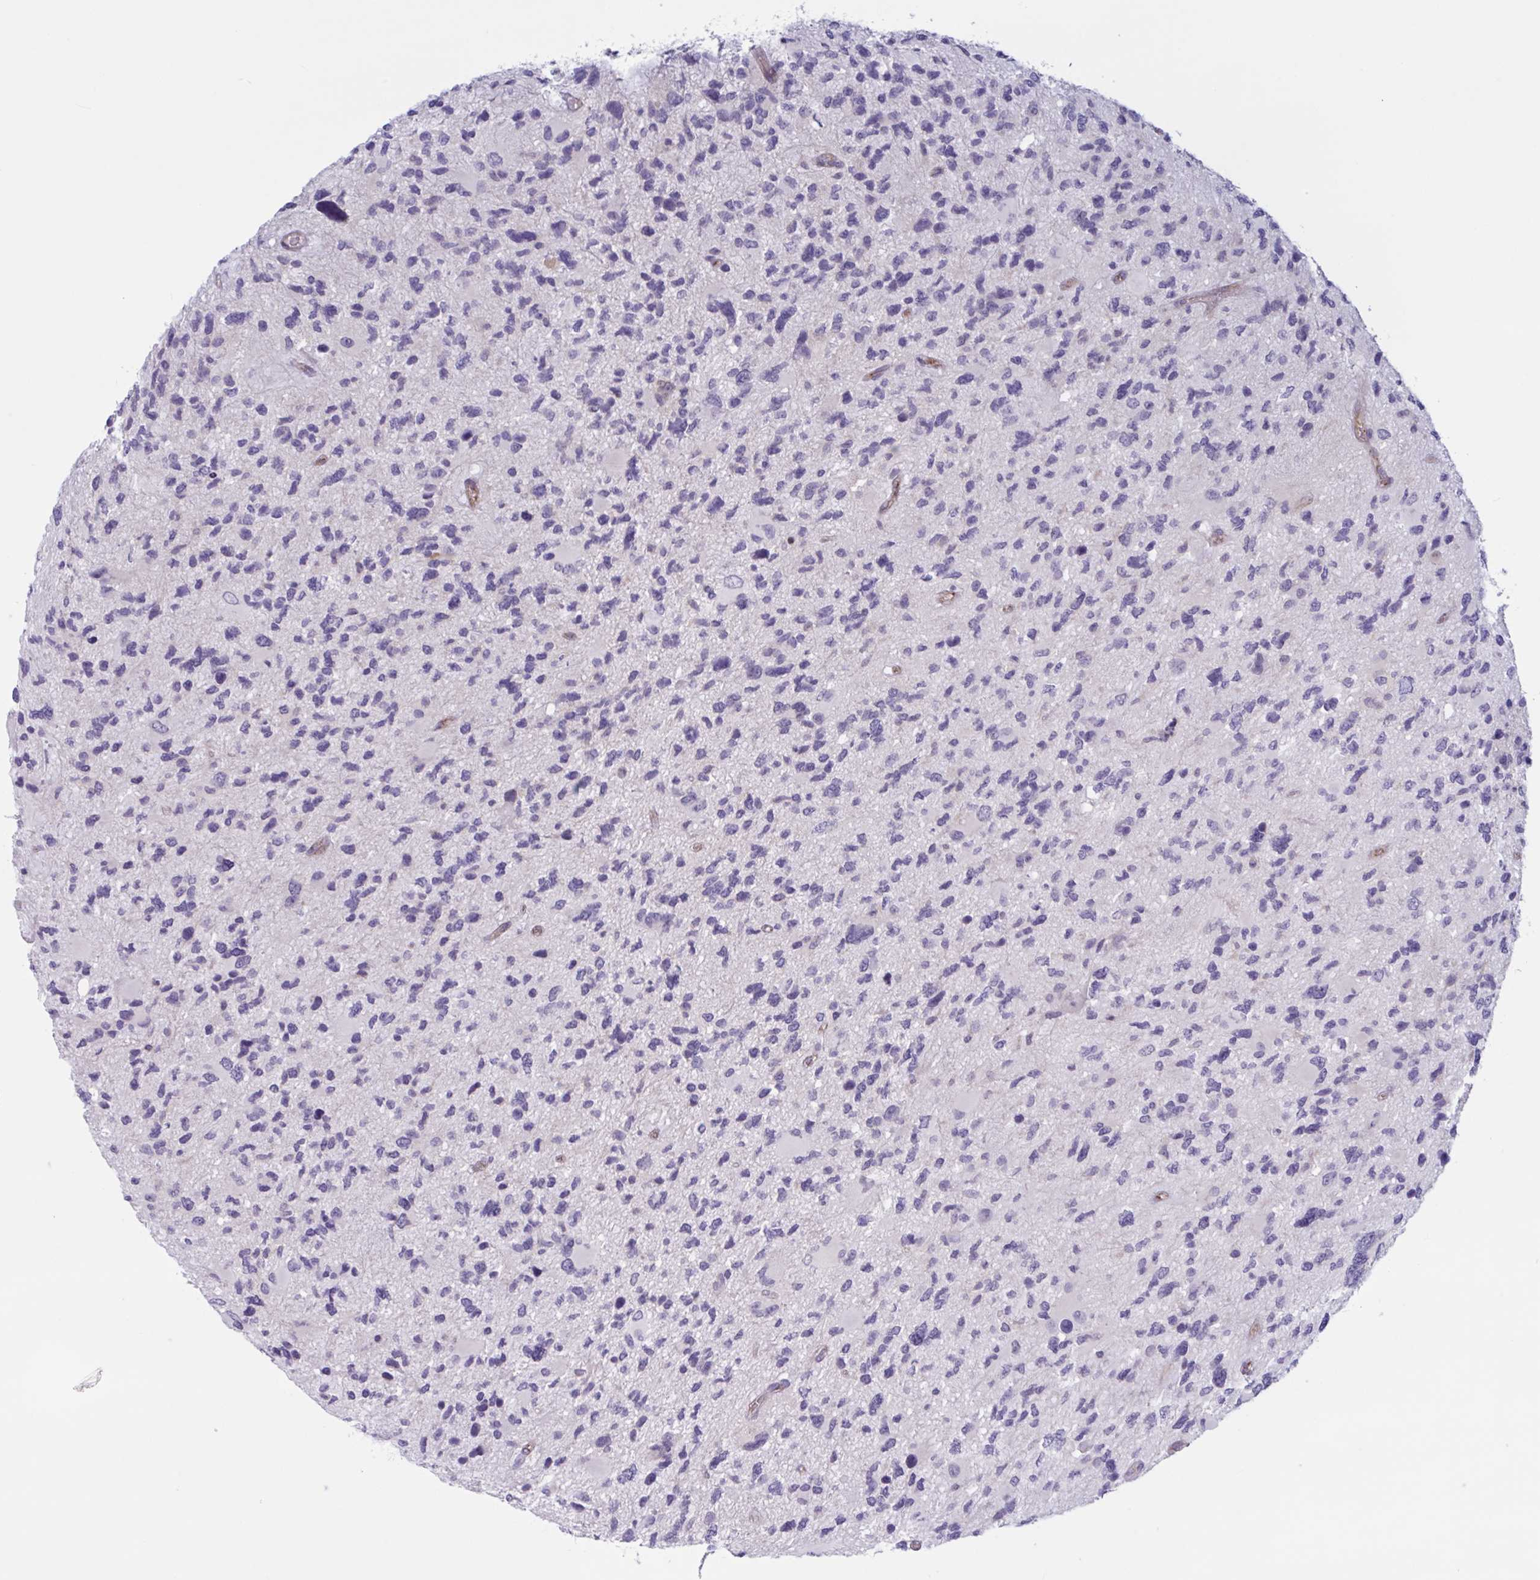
{"staining": {"intensity": "negative", "quantity": "none", "location": "none"}, "tissue": "glioma", "cell_type": "Tumor cells", "image_type": "cancer", "snomed": [{"axis": "morphology", "description": "Glioma, malignant, High grade"}, {"axis": "topography", "description": "Brain"}], "caption": "IHC of human malignant glioma (high-grade) displays no expression in tumor cells.", "gene": "TANK", "patient": {"sex": "female", "age": 11}}